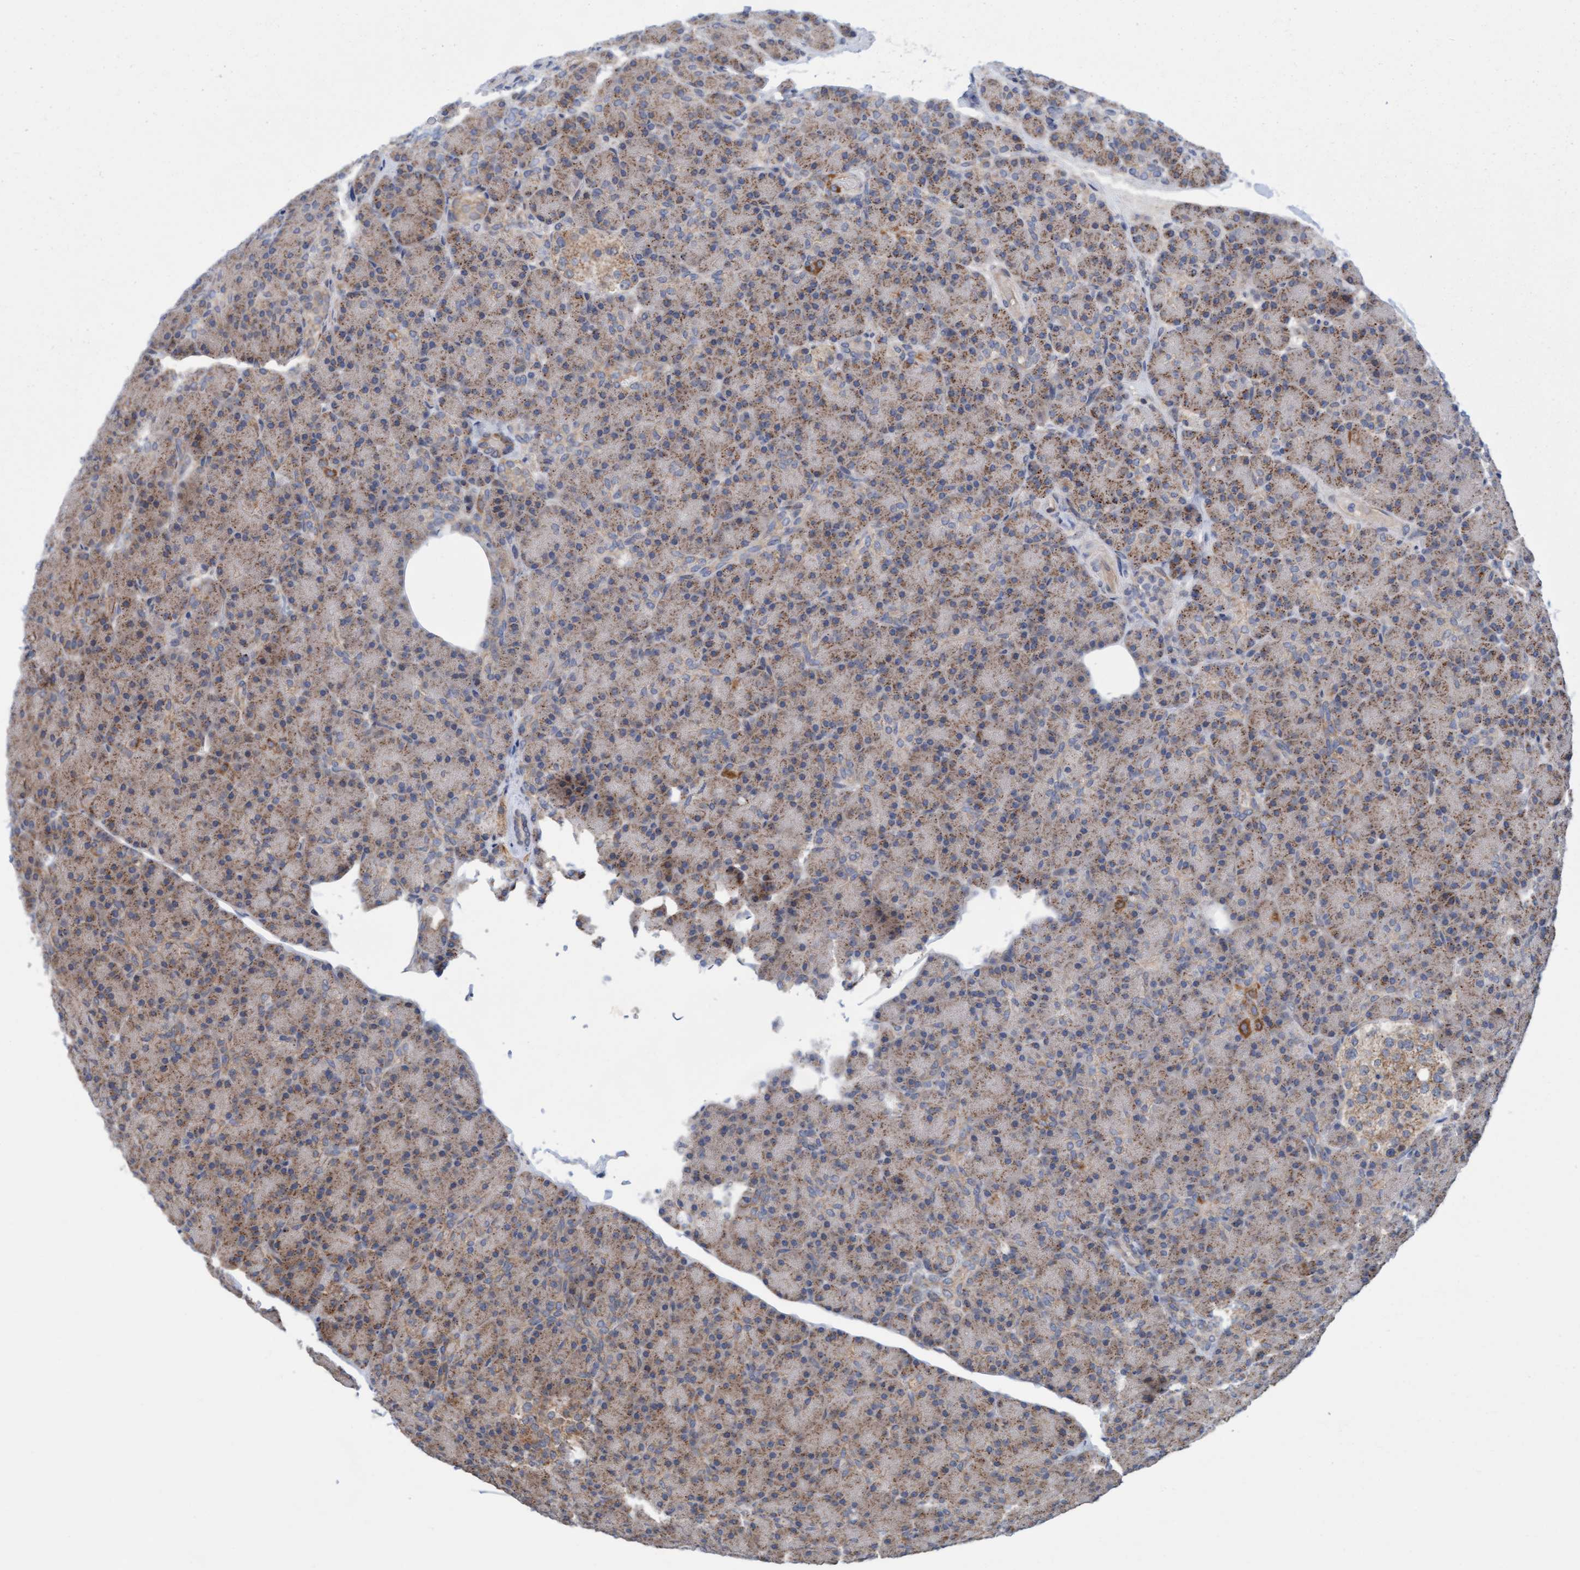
{"staining": {"intensity": "weak", "quantity": ">75%", "location": "cytoplasmic/membranous"}, "tissue": "pancreas", "cell_type": "Exocrine glandular cells", "image_type": "normal", "snomed": [{"axis": "morphology", "description": "Normal tissue, NOS"}, {"axis": "topography", "description": "Pancreas"}], "caption": "IHC (DAB (3,3'-diaminobenzidine)) staining of normal pancreas exhibits weak cytoplasmic/membranous protein expression in approximately >75% of exocrine glandular cells.", "gene": "ZNF566", "patient": {"sex": "female", "age": 43}}